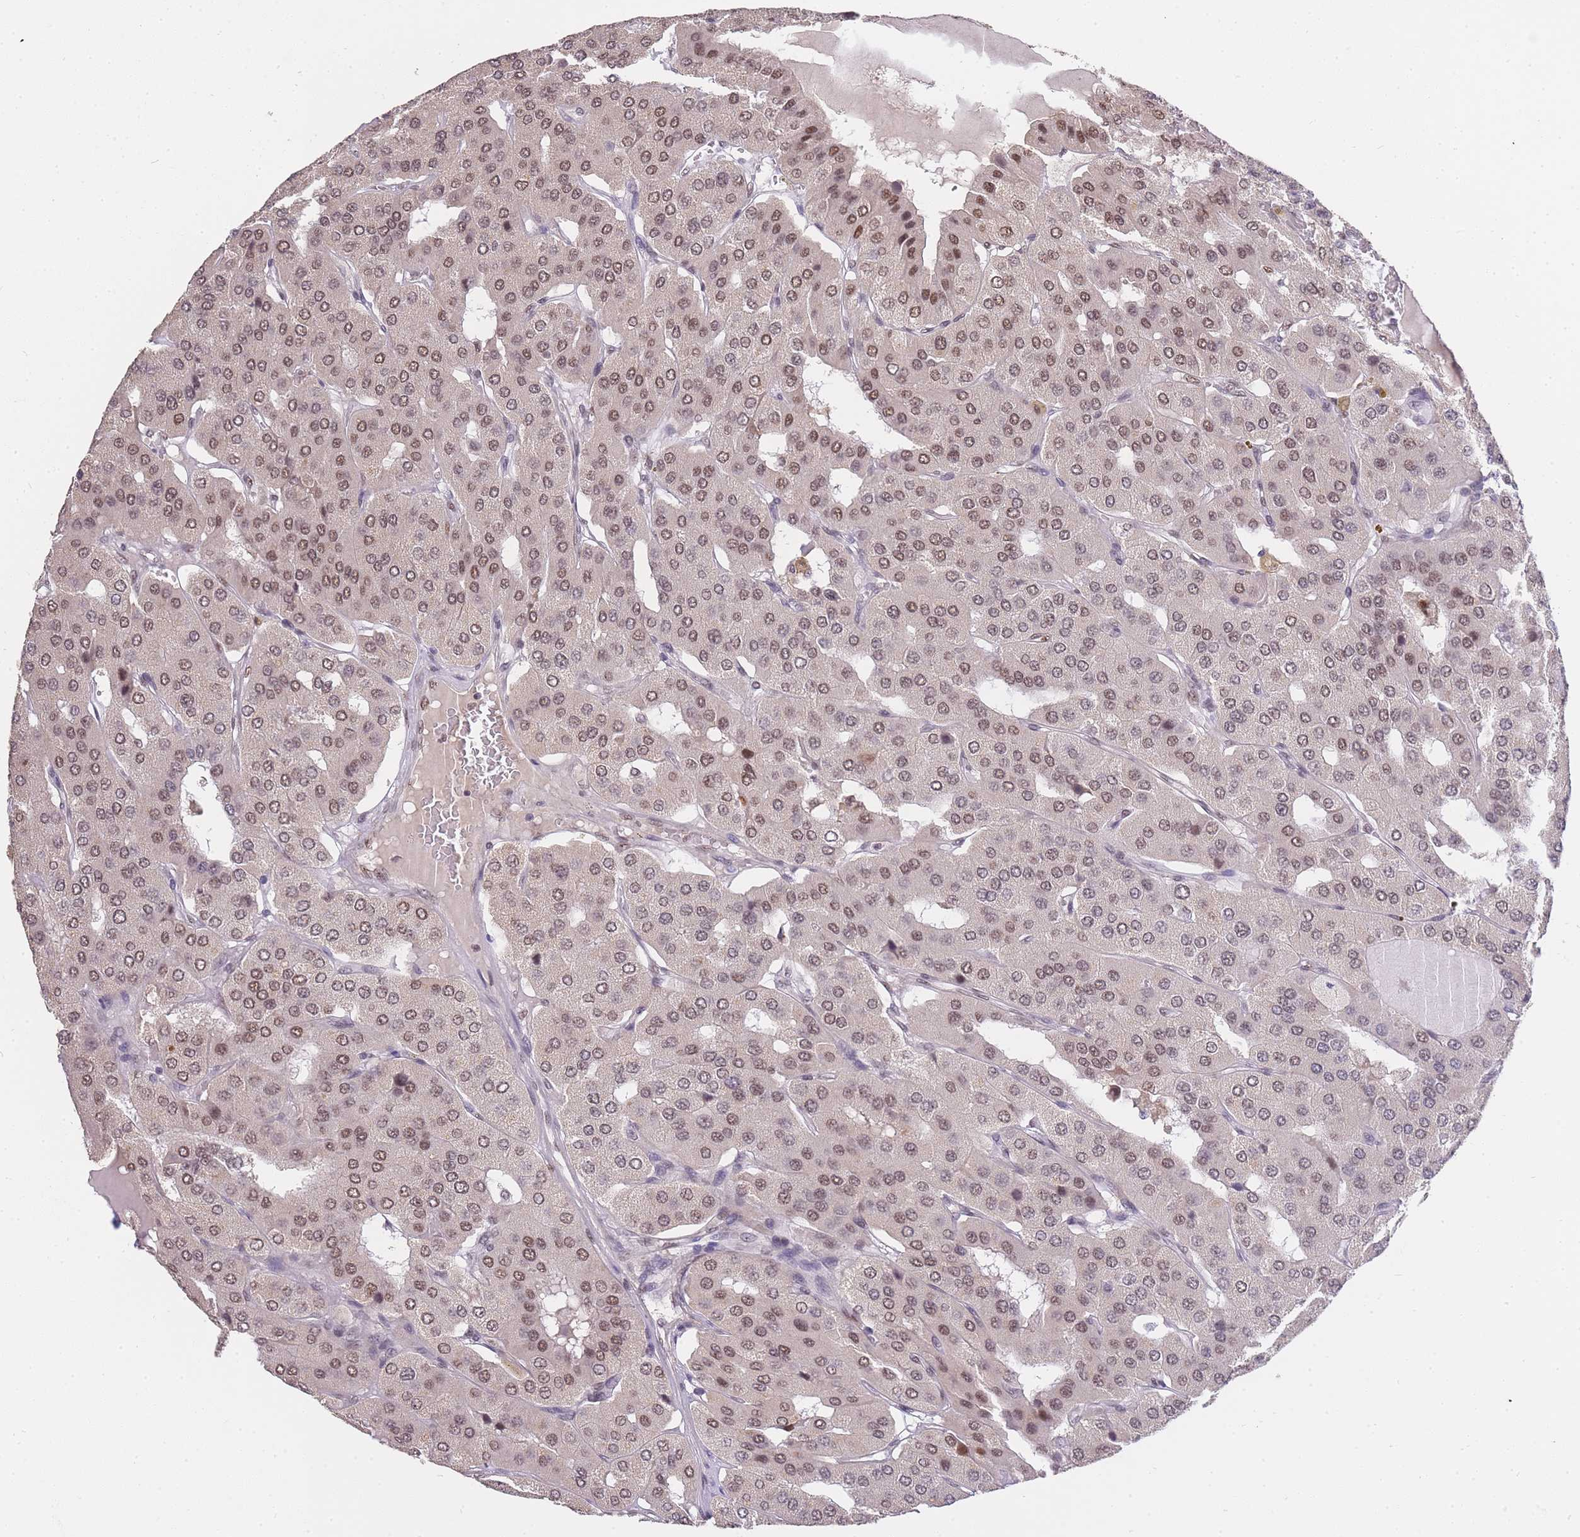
{"staining": {"intensity": "moderate", "quantity": ">75%", "location": "nuclear"}, "tissue": "parathyroid gland", "cell_type": "Glandular cells", "image_type": "normal", "snomed": [{"axis": "morphology", "description": "Normal tissue, NOS"}, {"axis": "morphology", "description": "Adenoma, NOS"}, {"axis": "topography", "description": "Parathyroid gland"}], "caption": "Immunohistochemistry (IHC) photomicrograph of benign parathyroid gland: human parathyroid gland stained using IHC displays medium levels of moderate protein expression localized specifically in the nuclear of glandular cells, appearing as a nuclear brown color.", "gene": "PRKDC", "patient": {"sex": "female", "age": 86}}